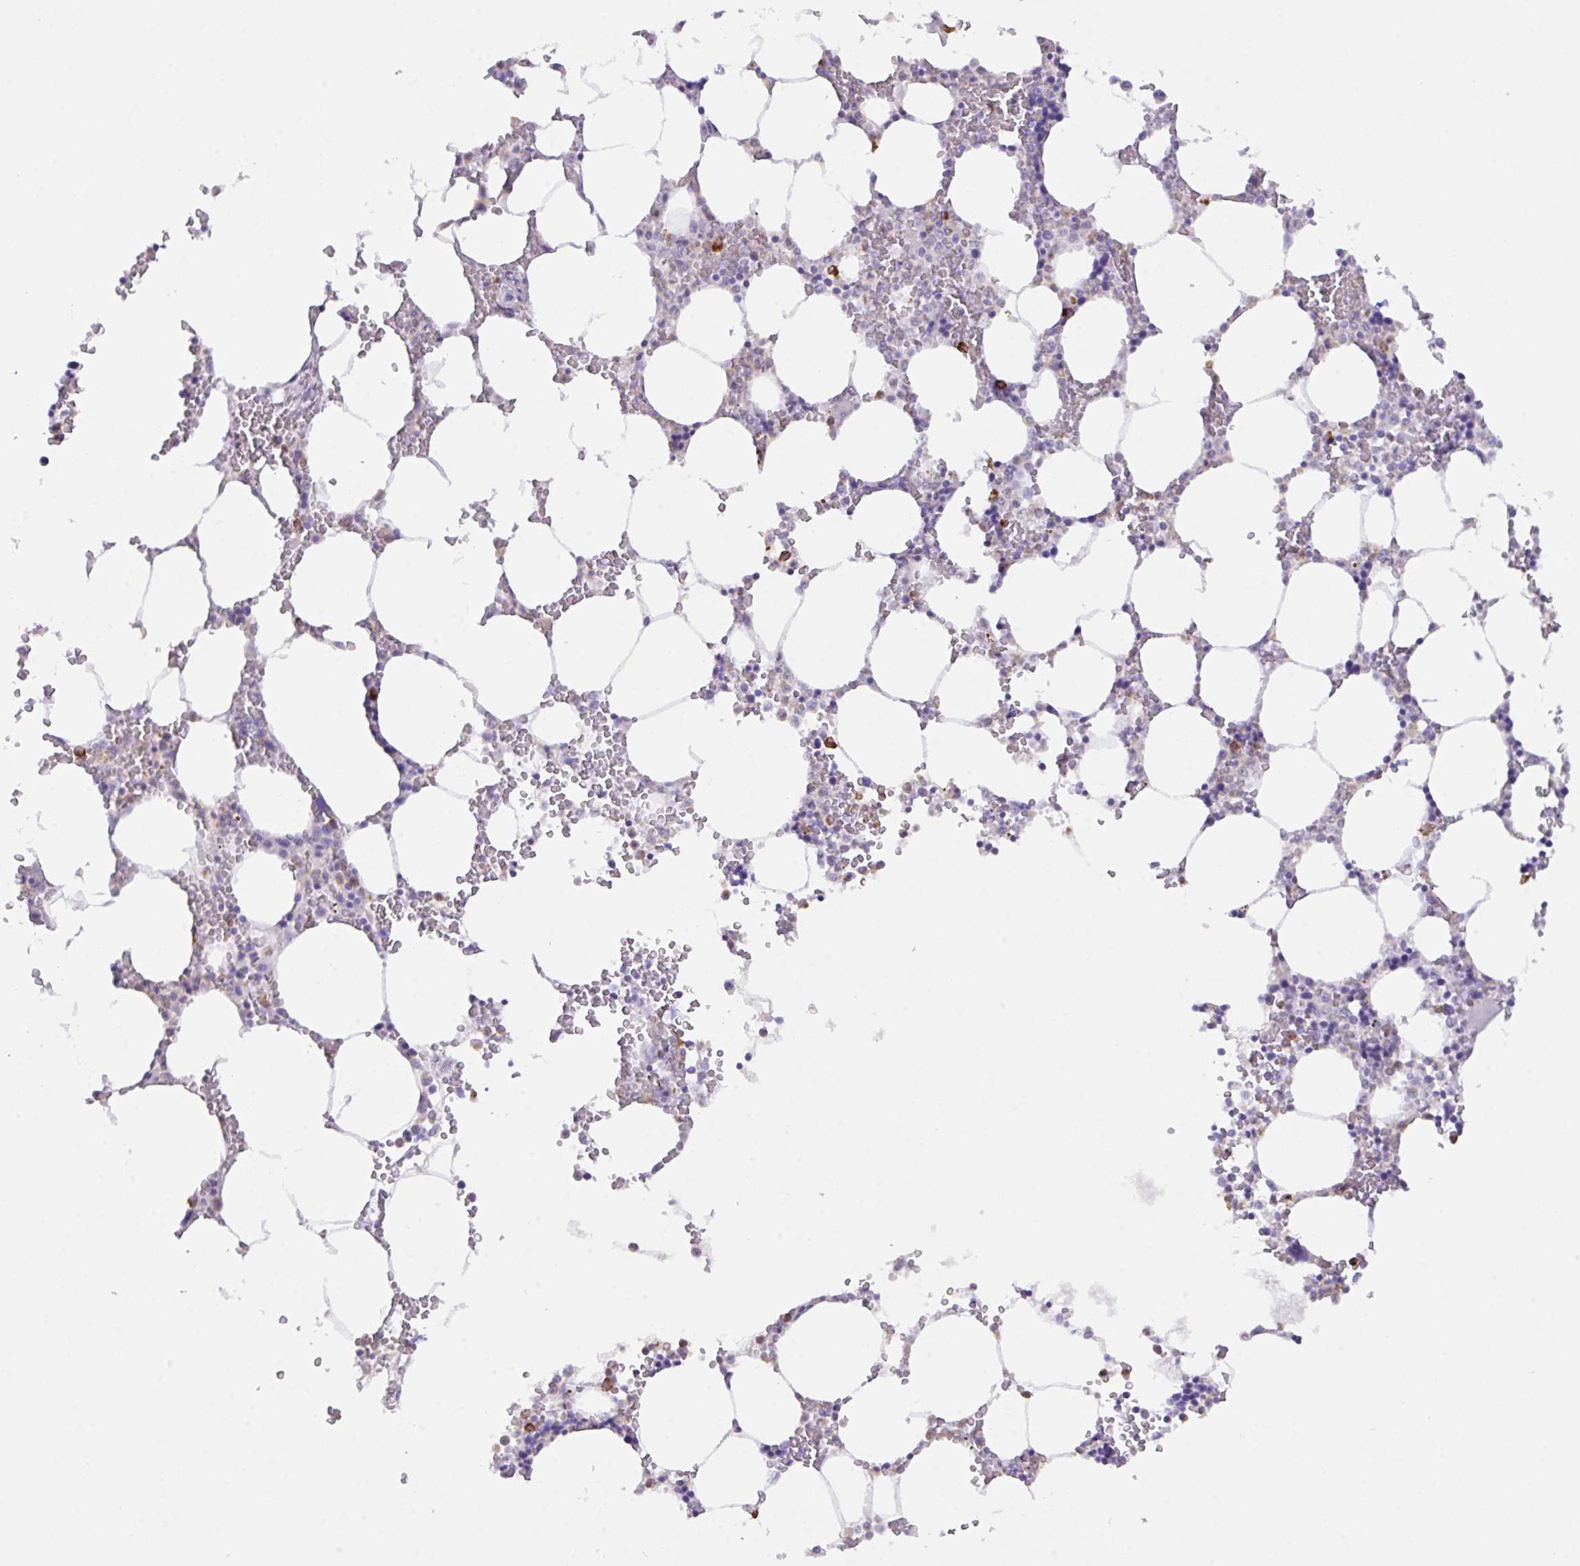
{"staining": {"intensity": "strong", "quantity": "<25%", "location": "cytoplasmic/membranous"}, "tissue": "bone marrow", "cell_type": "Hematopoietic cells", "image_type": "normal", "snomed": [{"axis": "morphology", "description": "Normal tissue, NOS"}, {"axis": "topography", "description": "Bone marrow"}], "caption": "DAB (3,3'-diaminobenzidine) immunohistochemical staining of benign bone marrow reveals strong cytoplasmic/membranous protein positivity in about <25% of hematopoietic cells. (DAB (3,3'-diaminobenzidine) IHC, brown staining for protein, blue staining for nuclei).", "gene": "CST11", "patient": {"sex": "male", "age": 64}}